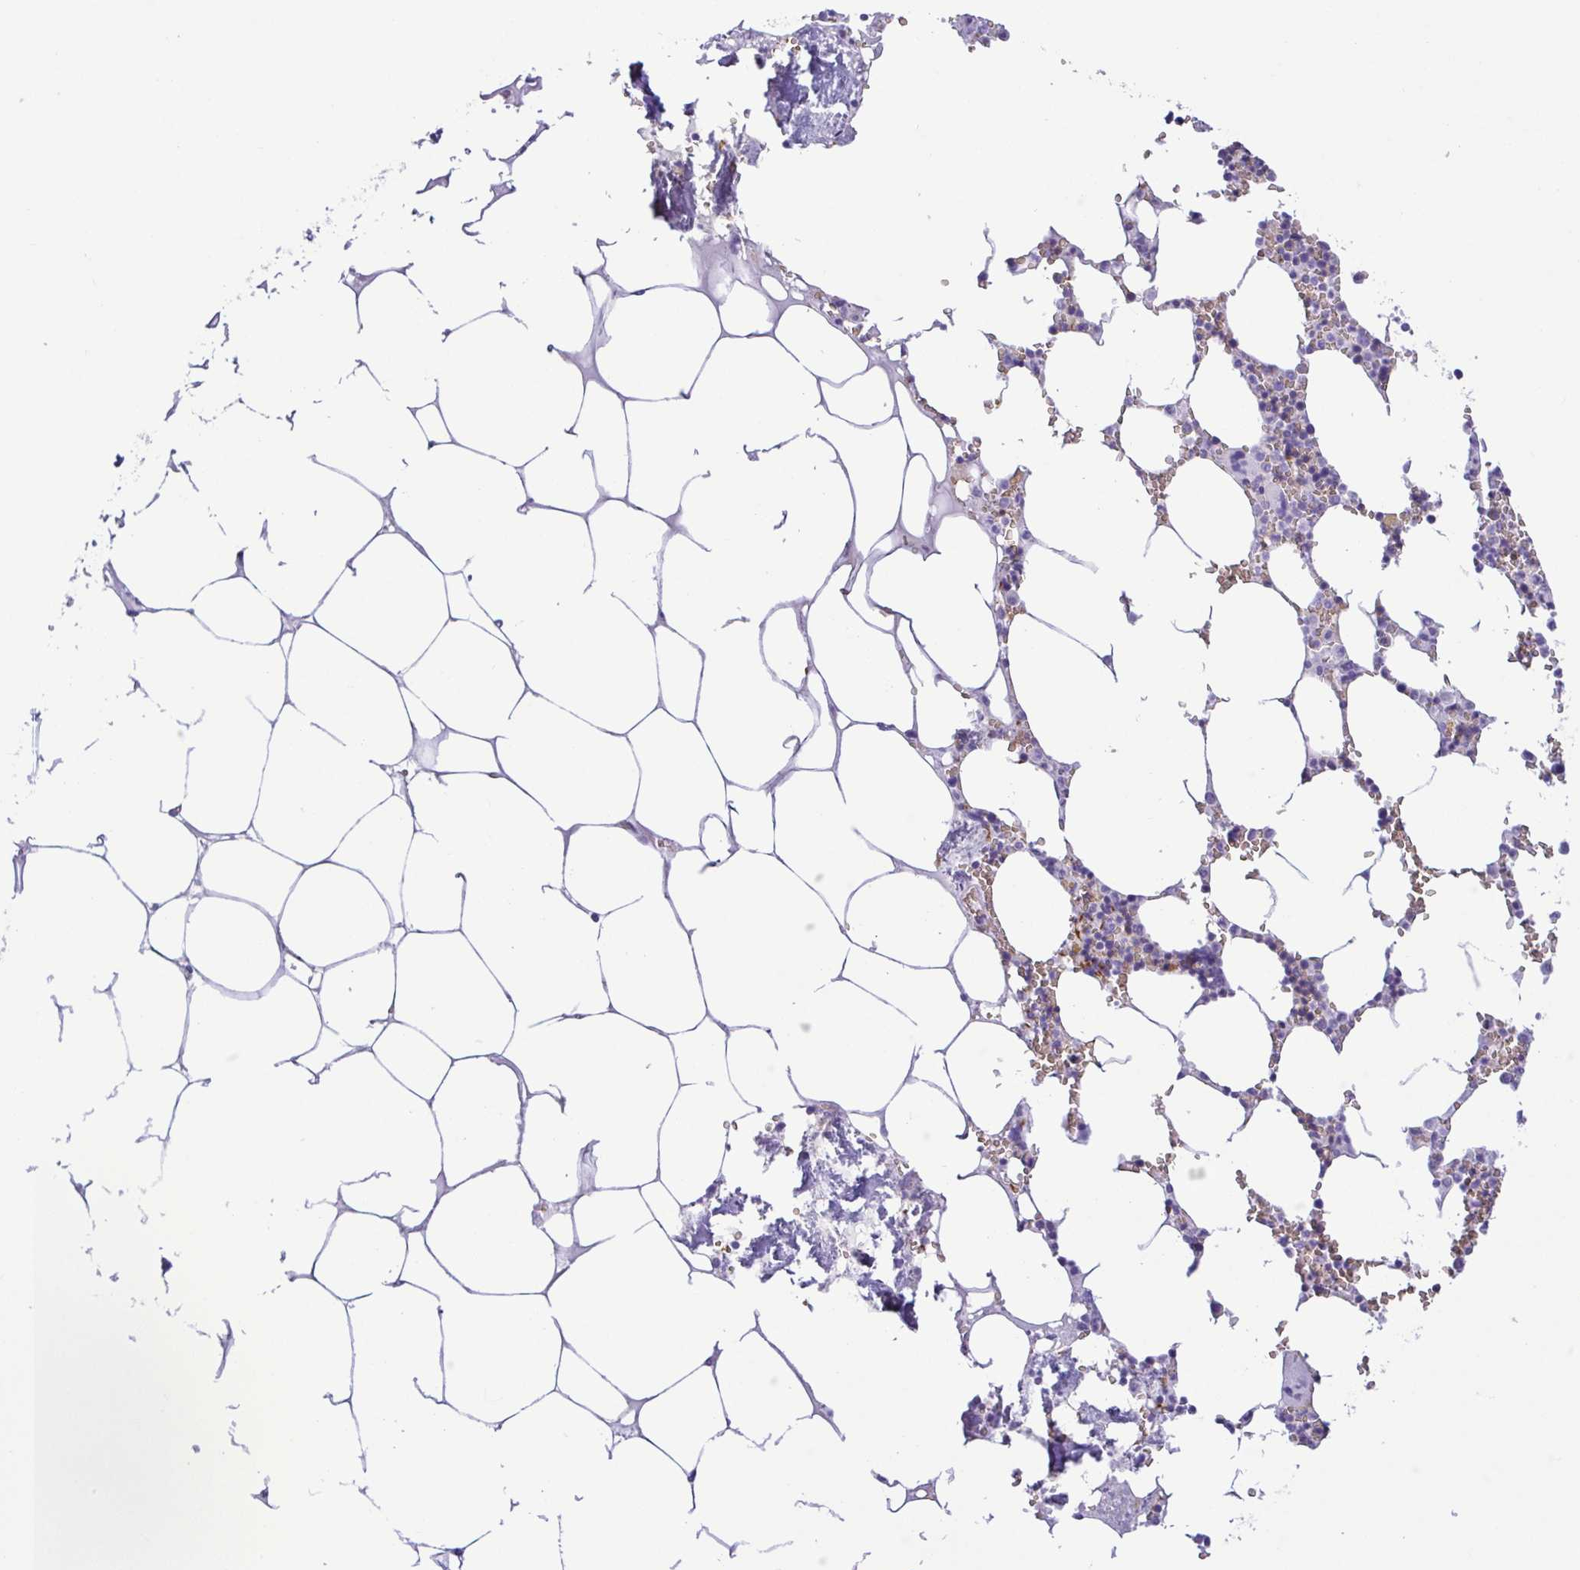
{"staining": {"intensity": "negative", "quantity": "none", "location": "none"}, "tissue": "bone marrow", "cell_type": "Hematopoietic cells", "image_type": "normal", "snomed": [{"axis": "morphology", "description": "Normal tissue, NOS"}, {"axis": "topography", "description": "Bone marrow"}], "caption": "DAB immunohistochemical staining of unremarkable human bone marrow exhibits no significant positivity in hematopoietic cells.", "gene": "EPB42", "patient": {"sex": "male", "age": 54}}